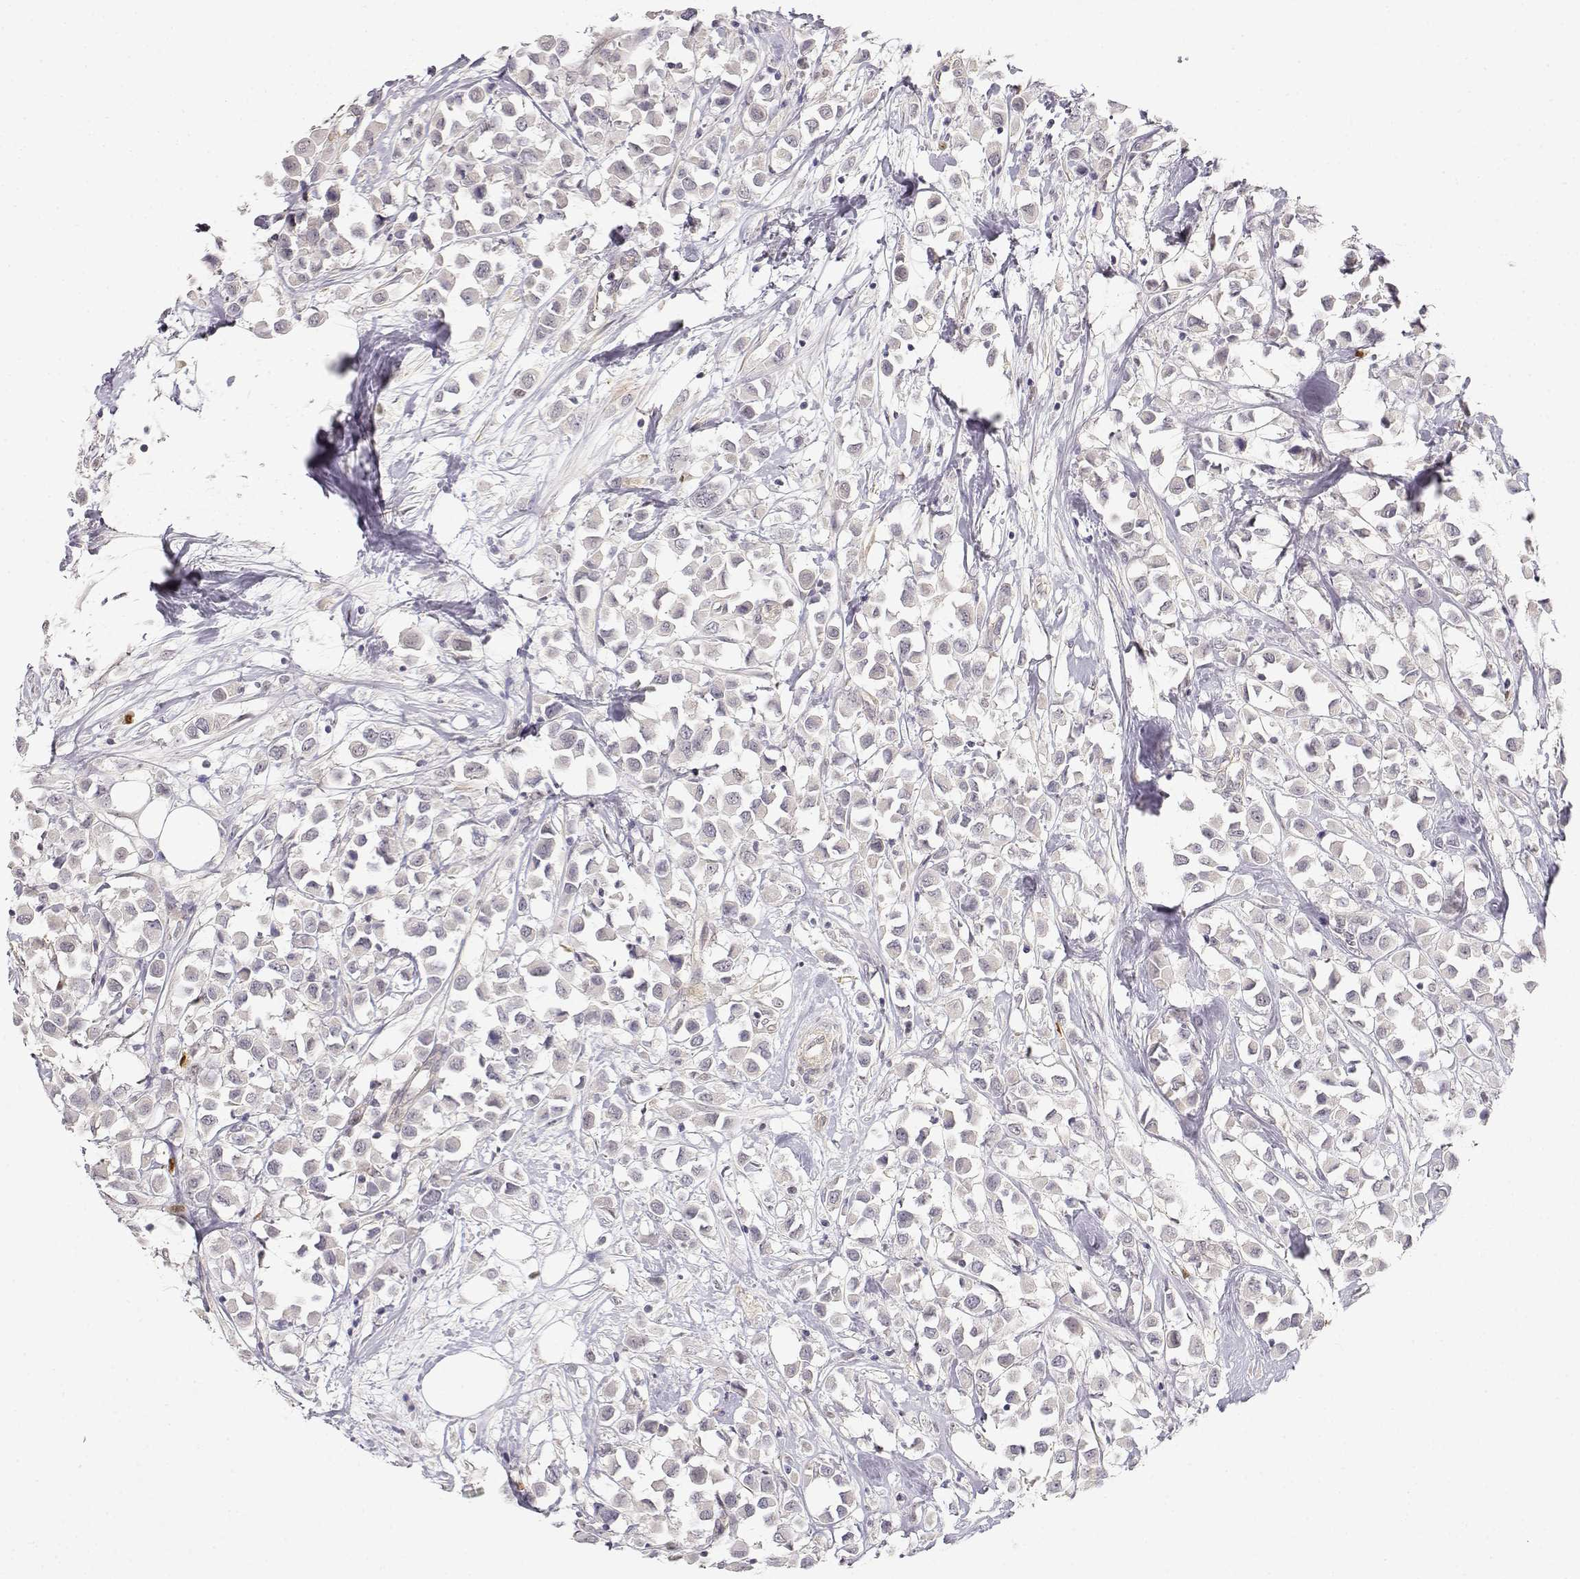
{"staining": {"intensity": "negative", "quantity": "none", "location": "none"}, "tissue": "breast cancer", "cell_type": "Tumor cells", "image_type": "cancer", "snomed": [{"axis": "morphology", "description": "Duct carcinoma"}, {"axis": "topography", "description": "Breast"}], "caption": "DAB immunohistochemical staining of human infiltrating ductal carcinoma (breast) exhibits no significant staining in tumor cells. The staining was performed using DAB to visualize the protein expression in brown, while the nuclei were stained in blue with hematoxylin (Magnification: 20x).", "gene": "EAF2", "patient": {"sex": "female", "age": 61}}